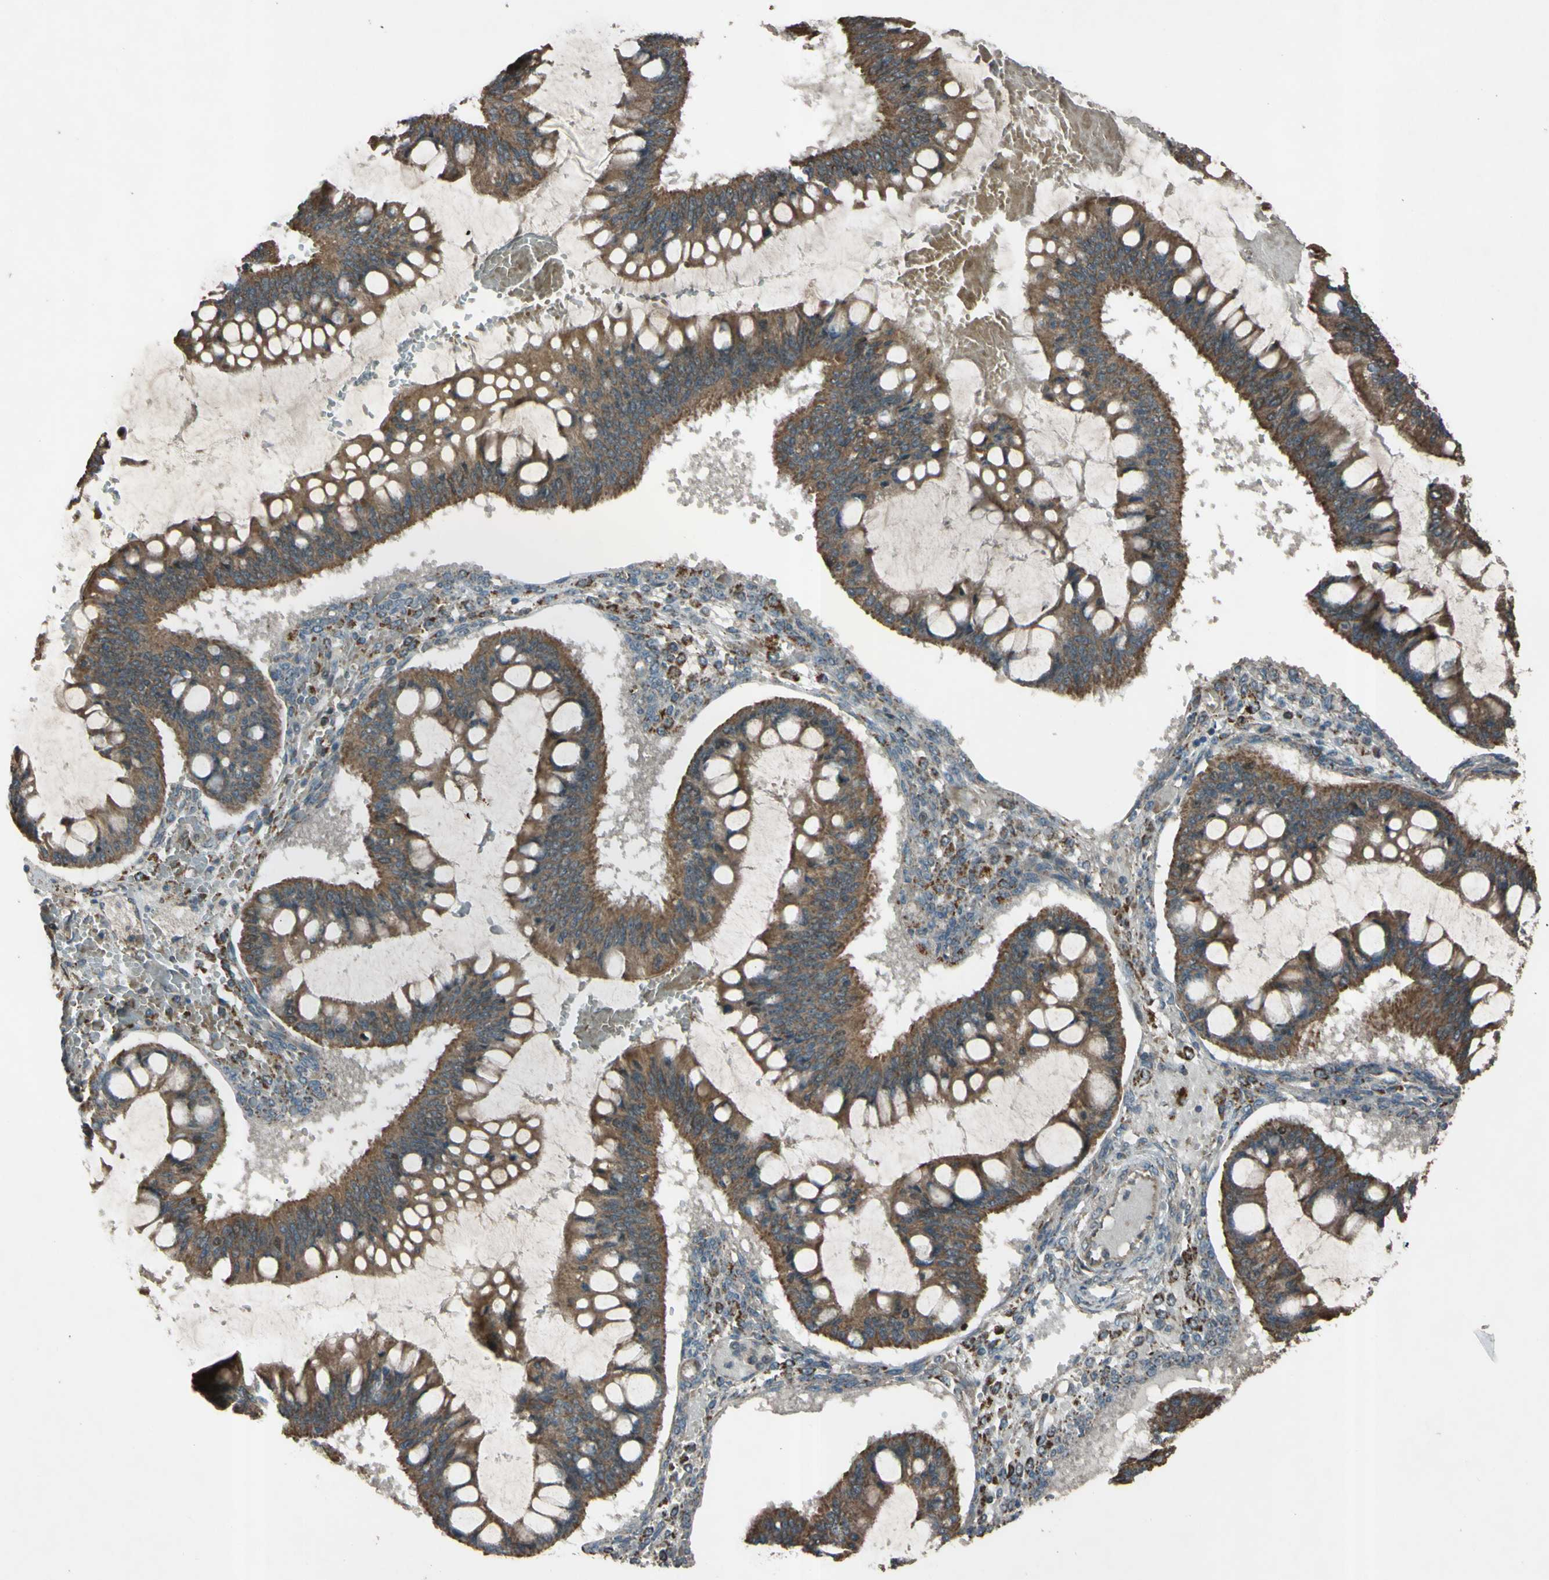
{"staining": {"intensity": "moderate", "quantity": ">75%", "location": "cytoplasmic/membranous"}, "tissue": "ovarian cancer", "cell_type": "Tumor cells", "image_type": "cancer", "snomed": [{"axis": "morphology", "description": "Cystadenocarcinoma, mucinous, NOS"}, {"axis": "topography", "description": "Ovary"}], "caption": "Brown immunohistochemical staining in ovarian cancer demonstrates moderate cytoplasmic/membranous expression in approximately >75% of tumor cells.", "gene": "ACOT8", "patient": {"sex": "female", "age": 73}}